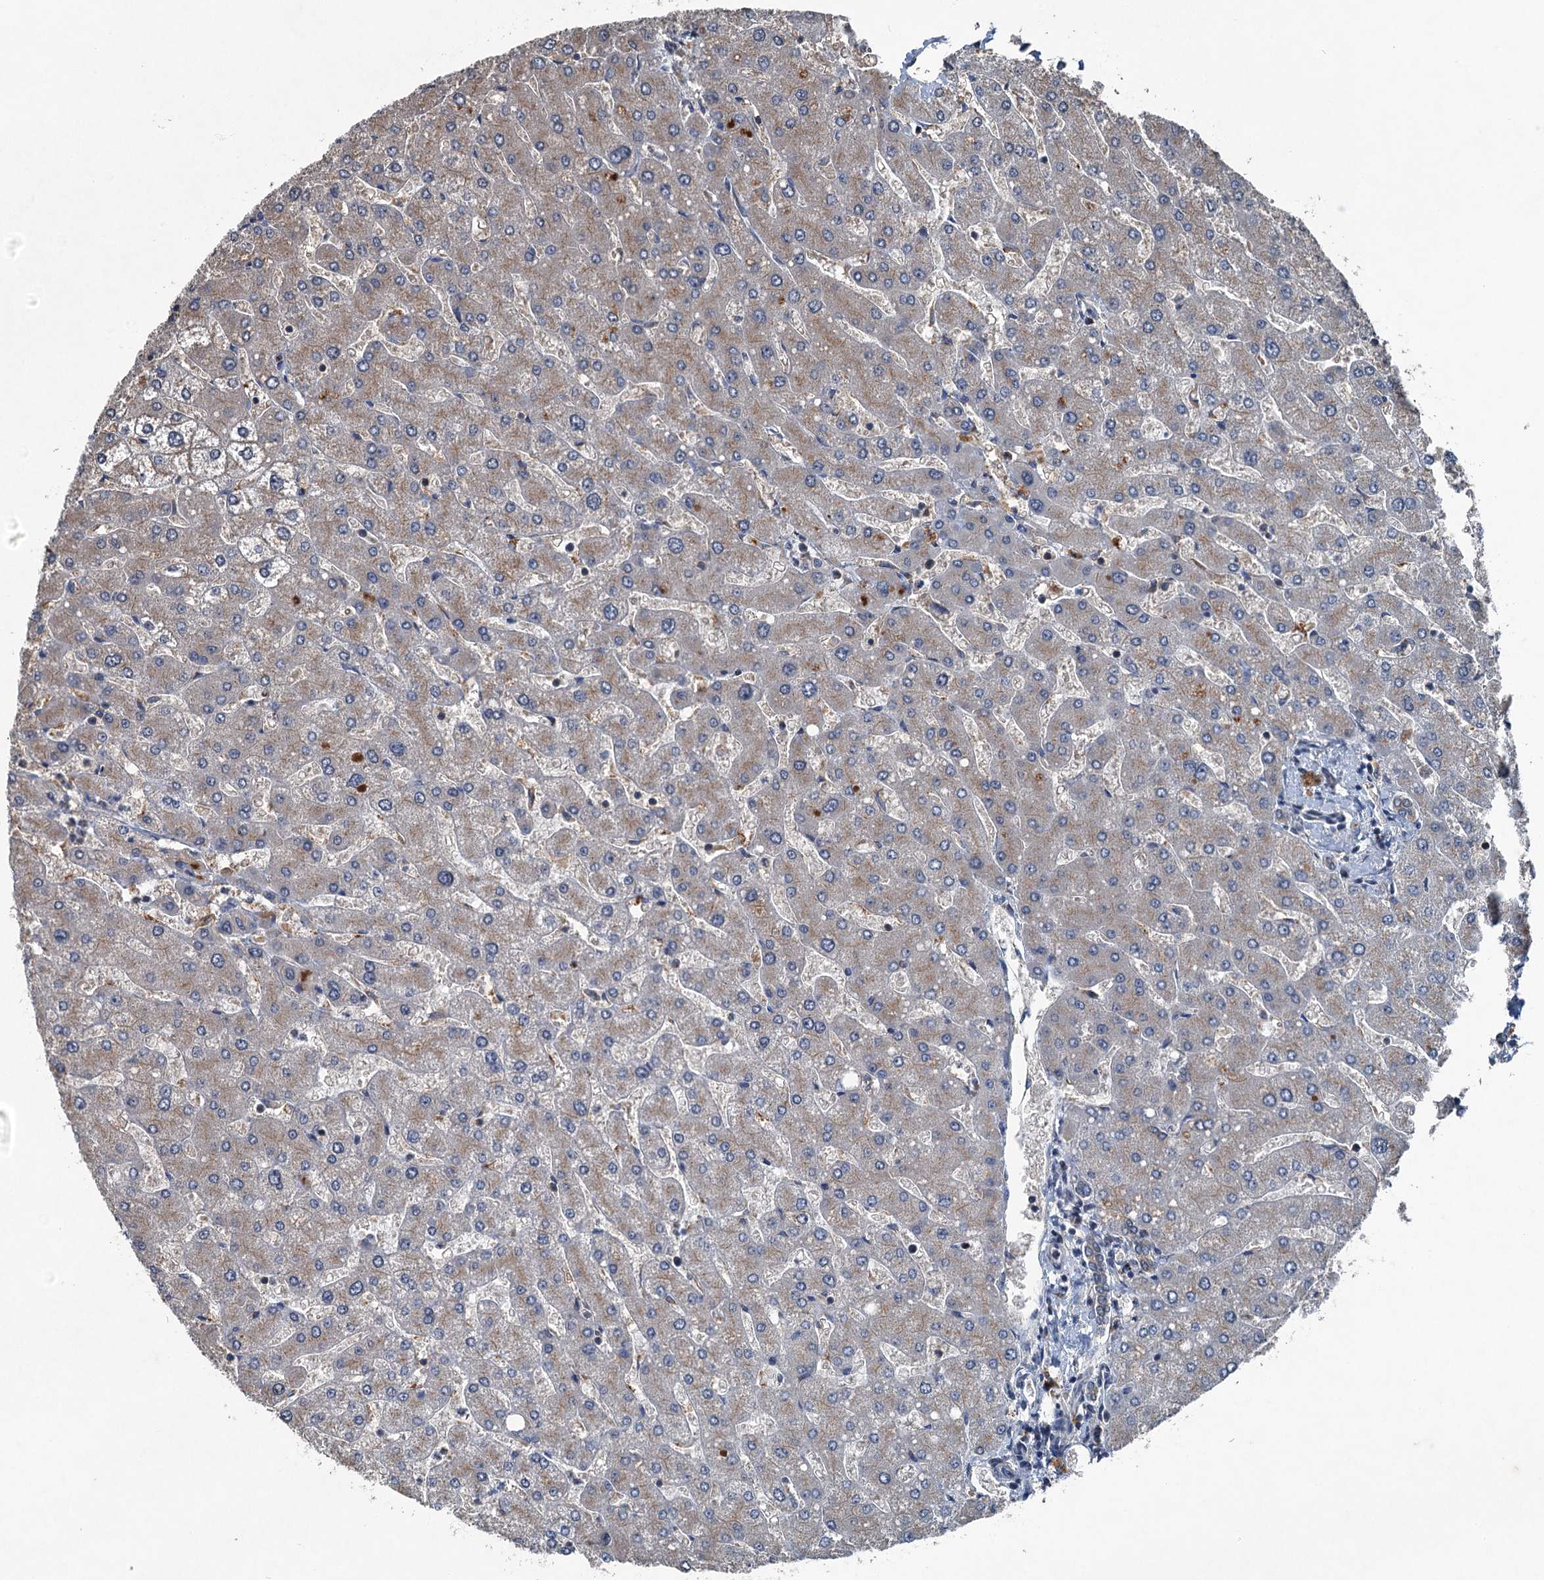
{"staining": {"intensity": "negative", "quantity": "none", "location": "none"}, "tissue": "liver", "cell_type": "Cholangiocytes", "image_type": "normal", "snomed": [{"axis": "morphology", "description": "Normal tissue, NOS"}, {"axis": "topography", "description": "Liver"}], "caption": "A histopathology image of liver stained for a protein demonstrates no brown staining in cholangiocytes. The staining was performed using DAB (3,3'-diaminobenzidine) to visualize the protein expression in brown, while the nuclei were stained in blue with hematoxylin (Magnification: 20x).", "gene": "NAA60", "patient": {"sex": "male", "age": 55}}